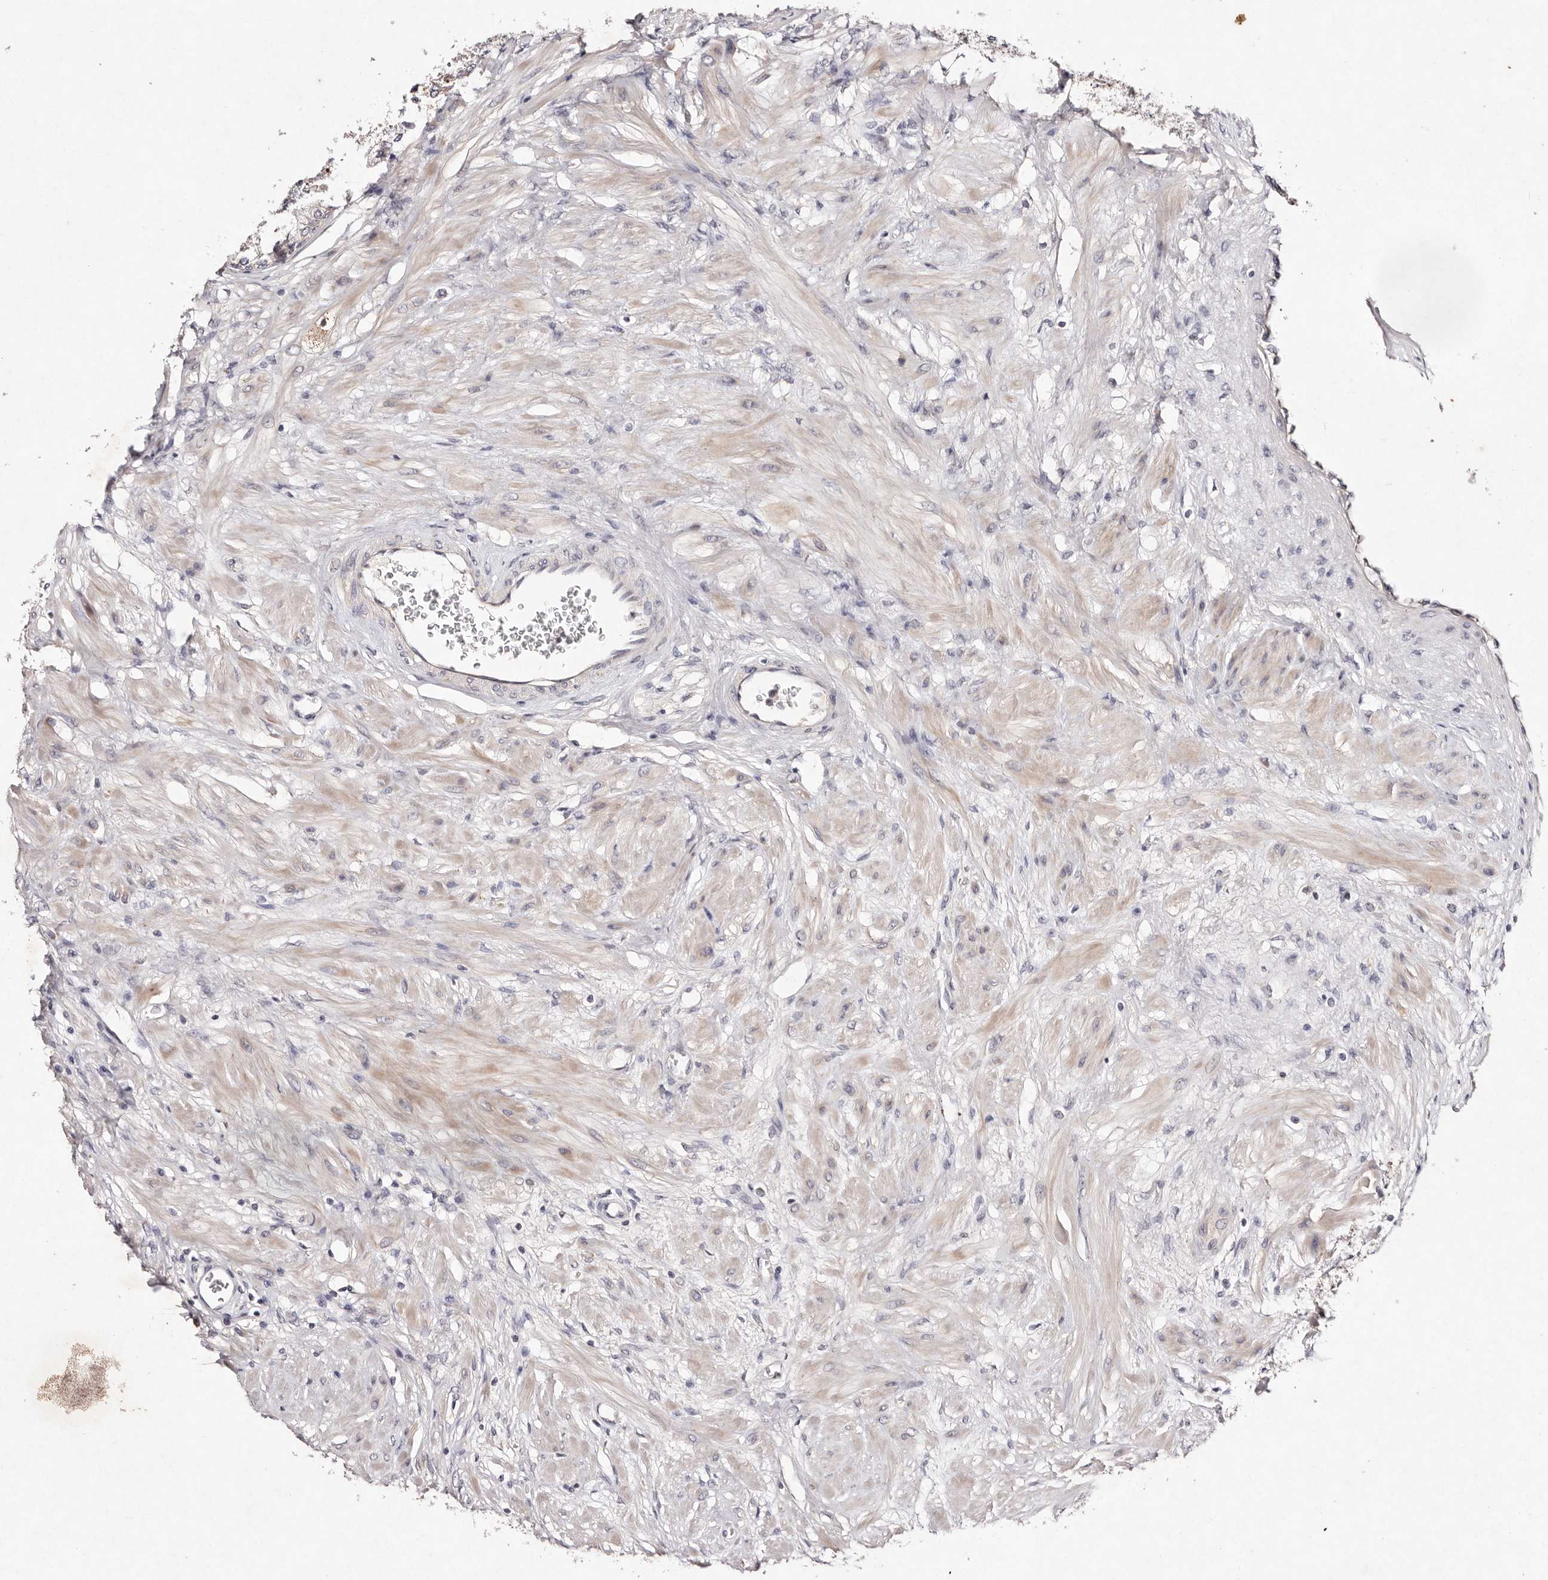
{"staining": {"intensity": "weak", "quantity": "<25%", "location": "cytoplasmic/membranous"}, "tissue": "prostate", "cell_type": "Glandular cells", "image_type": "normal", "snomed": [{"axis": "morphology", "description": "Normal tissue, NOS"}, {"axis": "morphology", "description": "Urothelial carcinoma, Low grade"}, {"axis": "topography", "description": "Urinary bladder"}, {"axis": "topography", "description": "Prostate"}], "caption": "Image shows no significant protein staining in glandular cells of benign prostate.", "gene": "TSC2", "patient": {"sex": "male", "age": 60}}